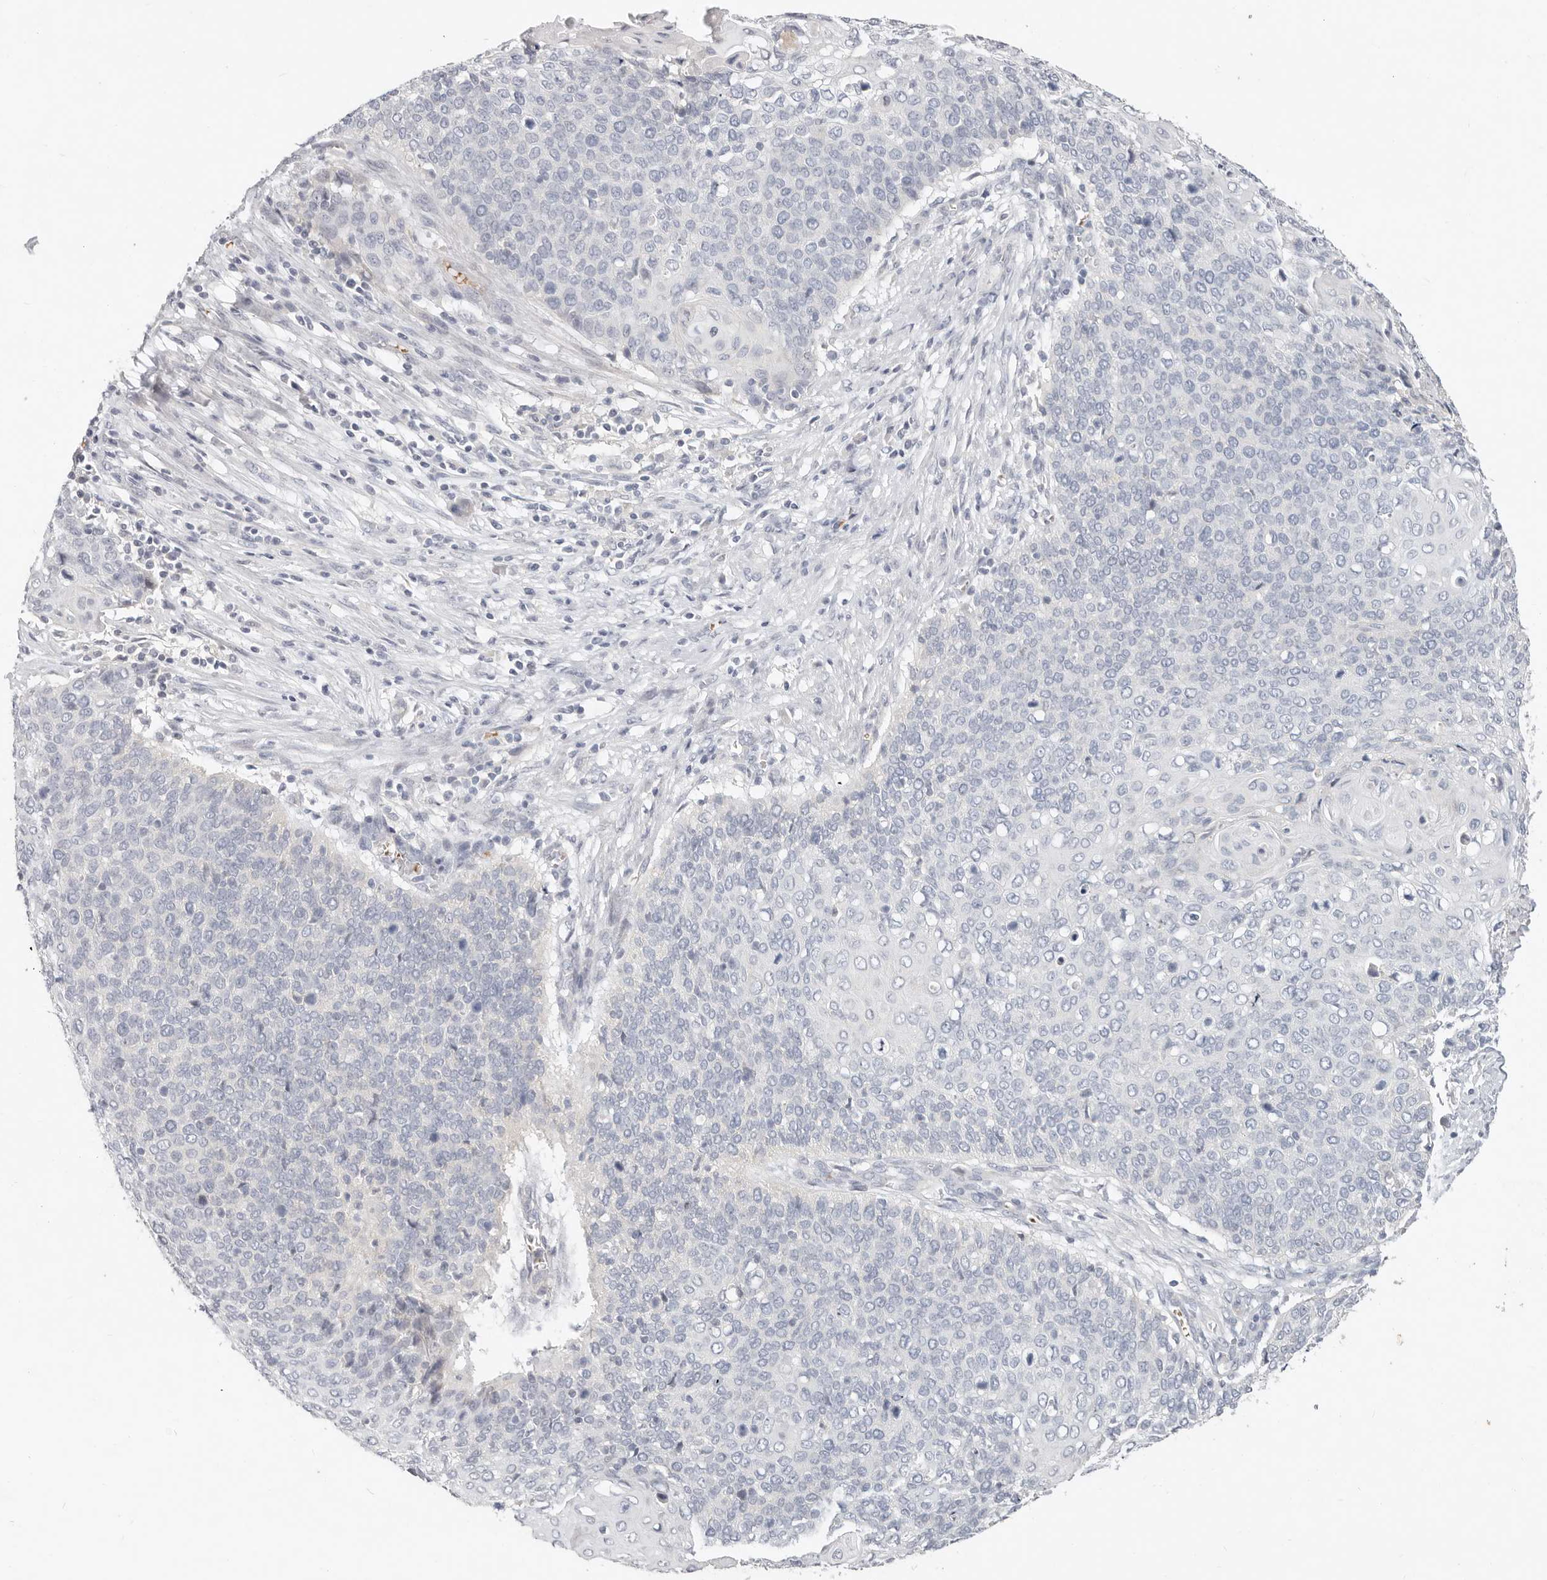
{"staining": {"intensity": "negative", "quantity": "none", "location": "none"}, "tissue": "cervical cancer", "cell_type": "Tumor cells", "image_type": "cancer", "snomed": [{"axis": "morphology", "description": "Squamous cell carcinoma, NOS"}, {"axis": "topography", "description": "Cervix"}], "caption": "Cervical cancer (squamous cell carcinoma) was stained to show a protein in brown. There is no significant positivity in tumor cells.", "gene": "TMEM63B", "patient": {"sex": "female", "age": 39}}